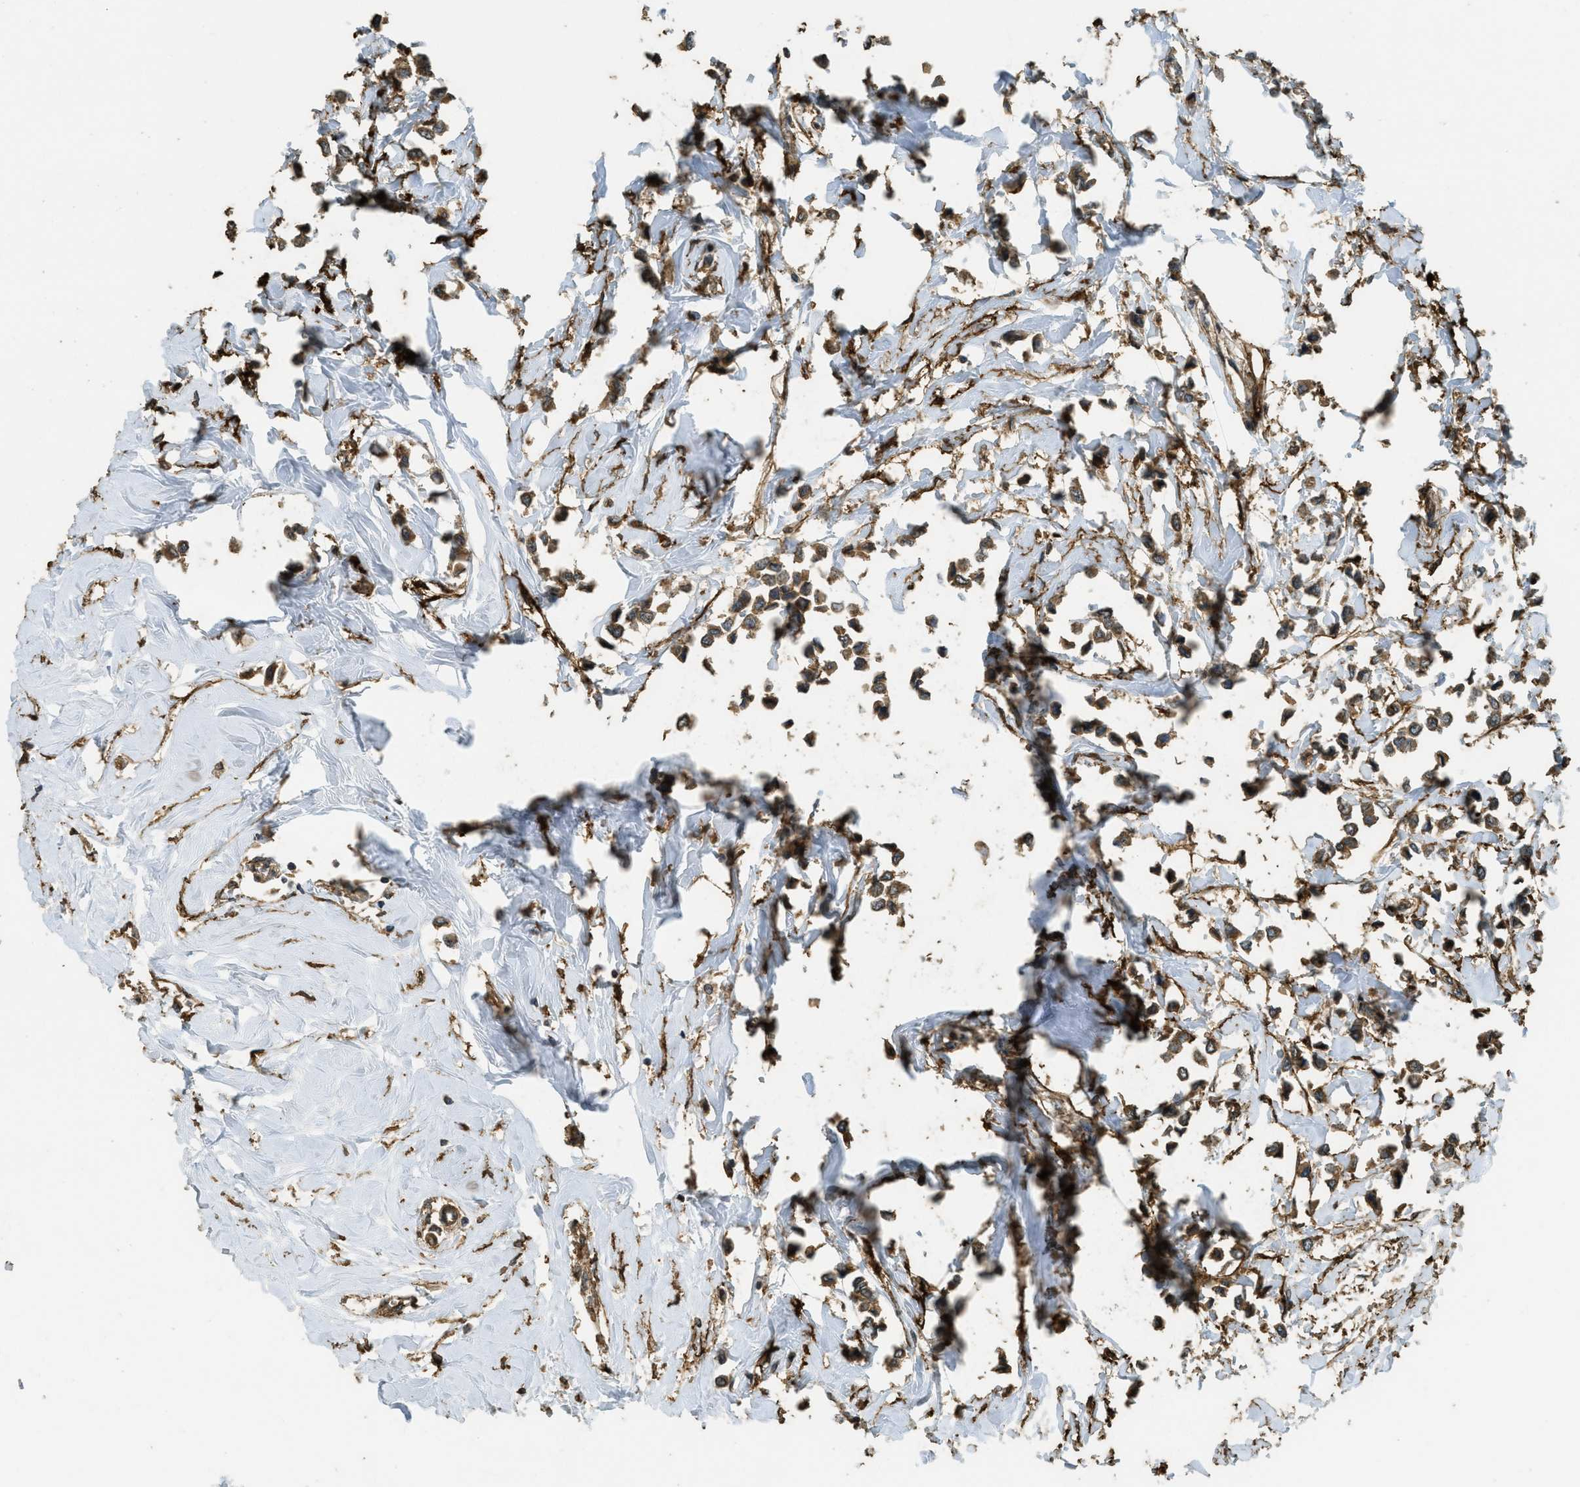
{"staining": {"intensity": "moderate", "quantity": ">75%", "location": "cytoplasmic/membranous"}, "tissue": "breast cancer", "cell_type": "Tumor cells", "image_type": "cancer", "snomed": [{"axis": "morphology", "description": "Lobular carcinoma"}, {"axis": "topography", "description": "Breast"}], "caption": "A high-resolution photomicrograph shows IHC staining of breast lobular carcinoma, which reveals moderate cytoplasmic/membranous positivity in approximately >75% of tumor cells.", "gene": "CD276", "patient": {"sex": "female", "age": 51}}